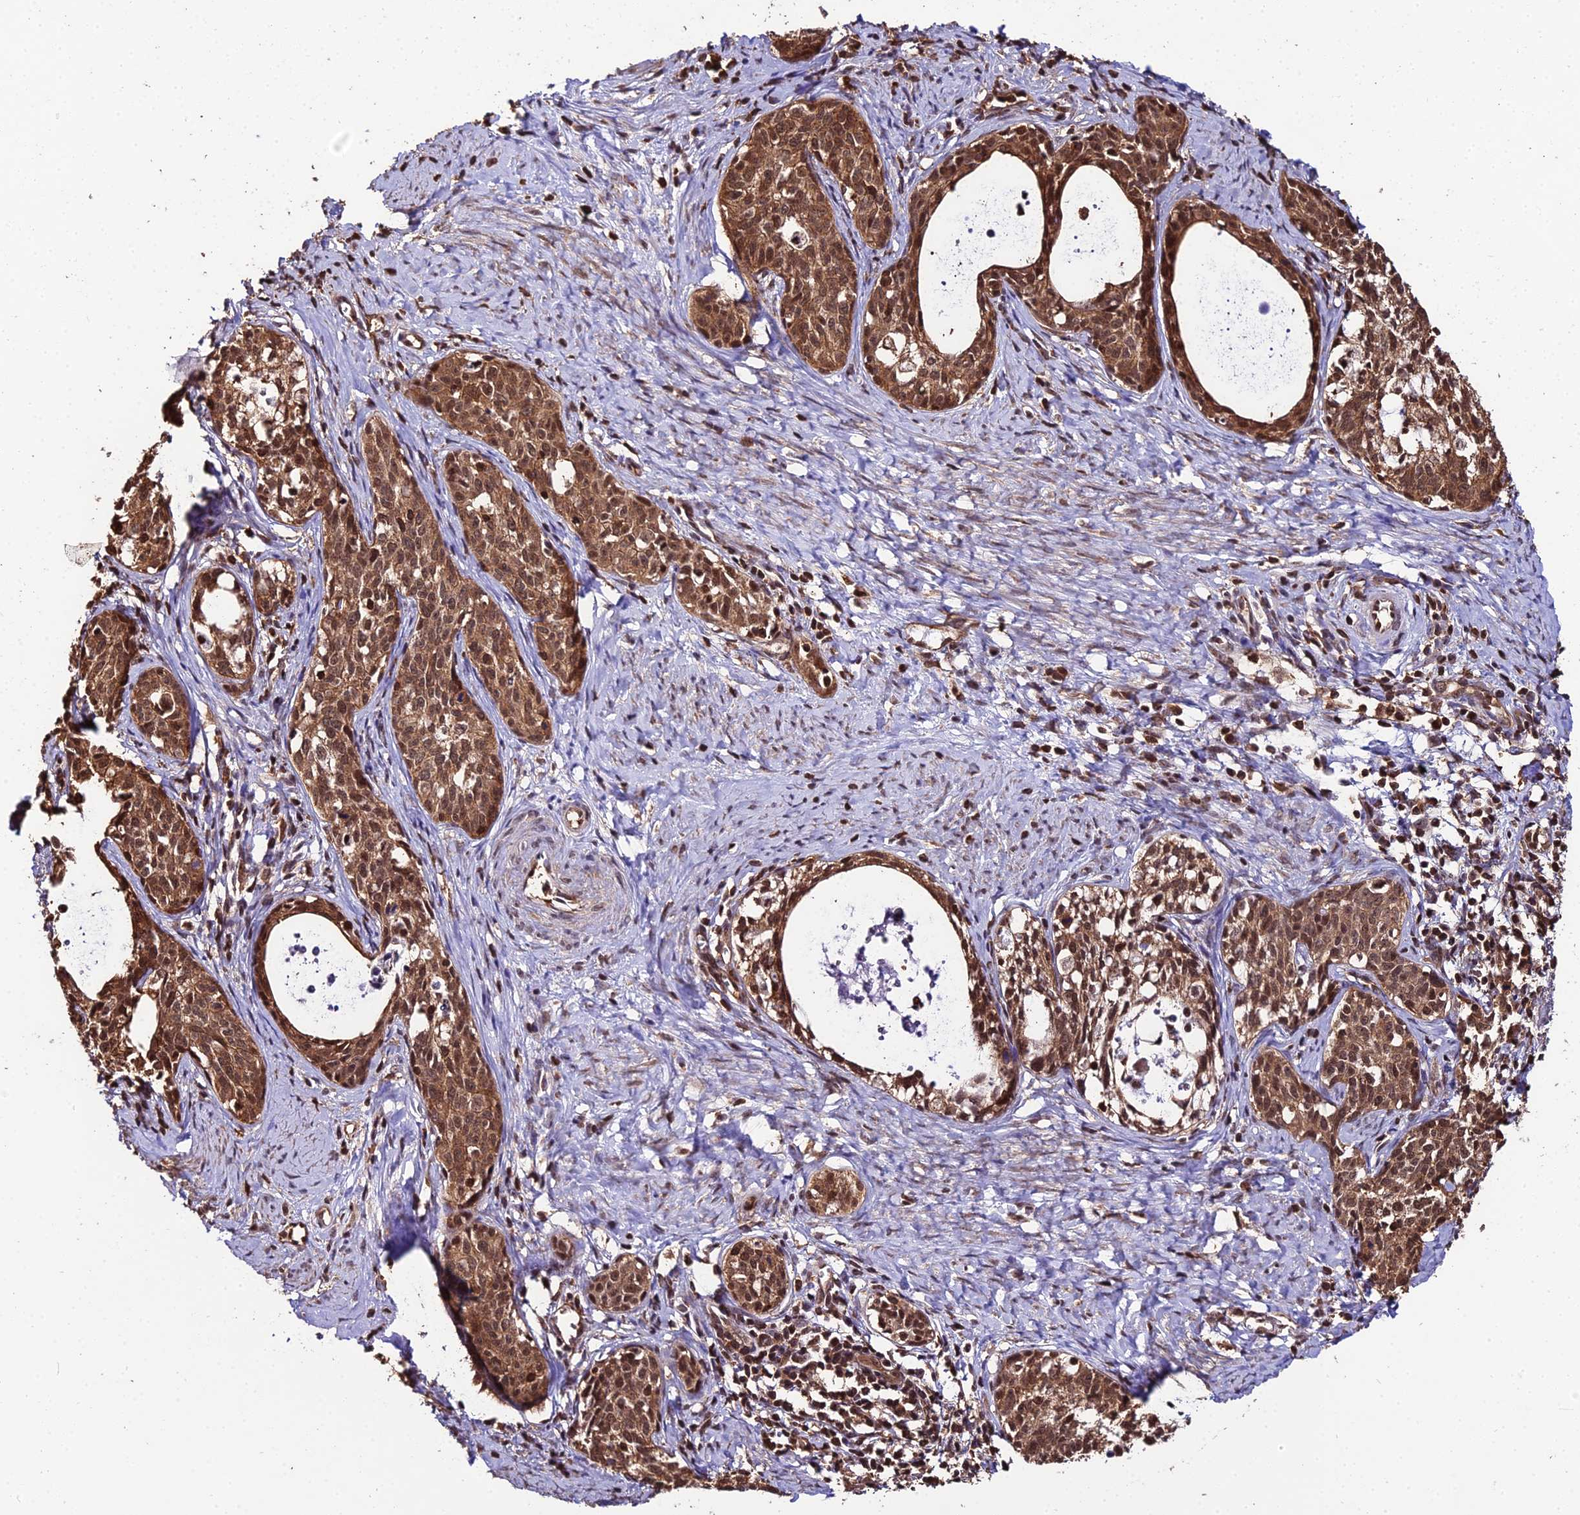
{"staining": {"intensity": "moderate", "quantity": ">75%", "location": "cytoplasmic/membranous,nuclear"}, "tissue": "cervical cancer", "cell_type": "Tumor cells", "image_type": "cancer", "snomed": [{"axis": "morphology", "description": "Squamous cell carcinoma, NOS"}, {"axis": "topography", "description": "Cervix"}], "caption": "The histopathology image displays immunohistochemical staining of cervical squamous cell carcinoma. There is moderate cytoplasmic/membranous and nuclear expression is present in about >75% of tumor cells.", "gene": "PPP4C", "patient": {"sex": "female", "age": 52}}